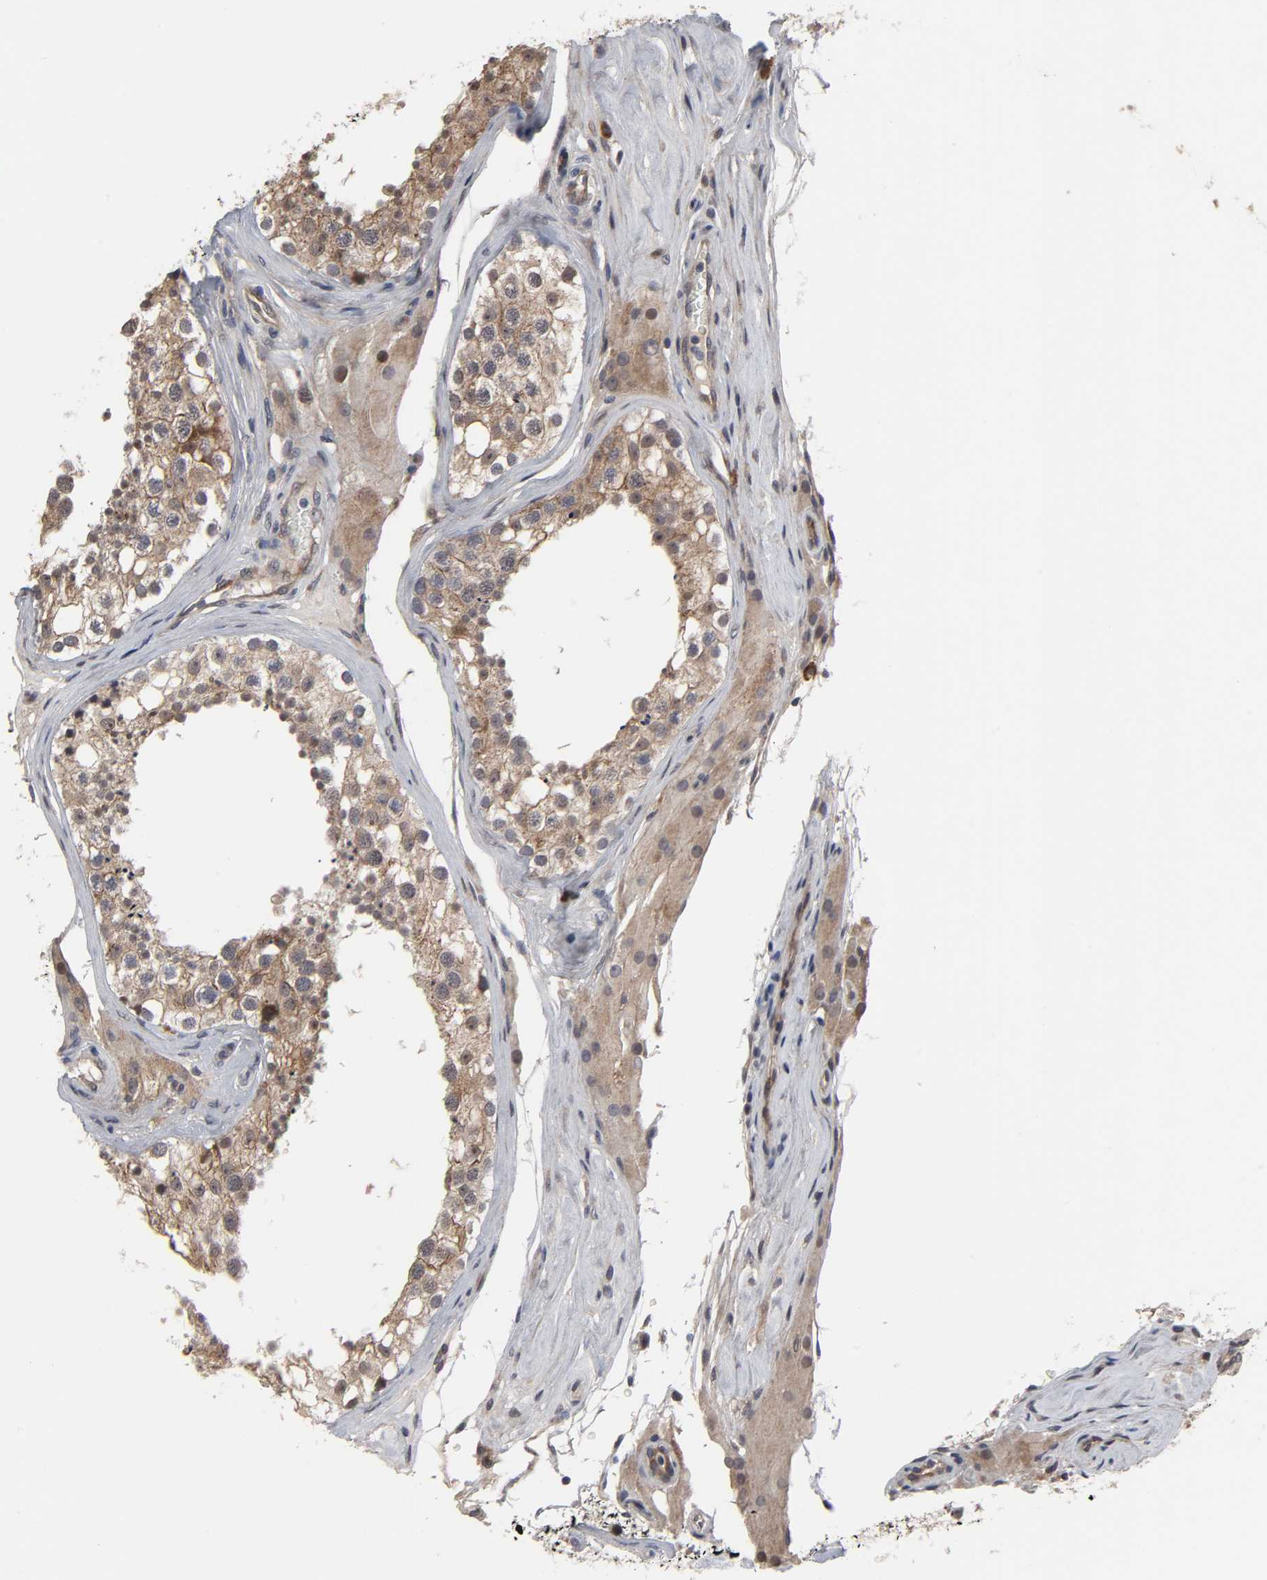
{"staining": {"intensity": "moderate", "quantity": ">75%", "location": "cytoplasmic/membranous,nuclear"}, "tissue": "testis", "cell_type": "Cells in seminiferous ducts", "image_type": "normal", "snomed": [{"axis": "morphology", "description": "Normal tissue, NOS"}, {"axis": "topography", "description": "Testis"}], "caption": "Cells in seminiferous ducts show medium levels of moderate cytoplasmic/membranous,nuclear staining in approximately >75% of cells in benign human testis. (DAB = brown stain, brightfield microscopy at high magnification).", "gene": "HNF4A", "patient": {"sex": "male", "age": 68}}